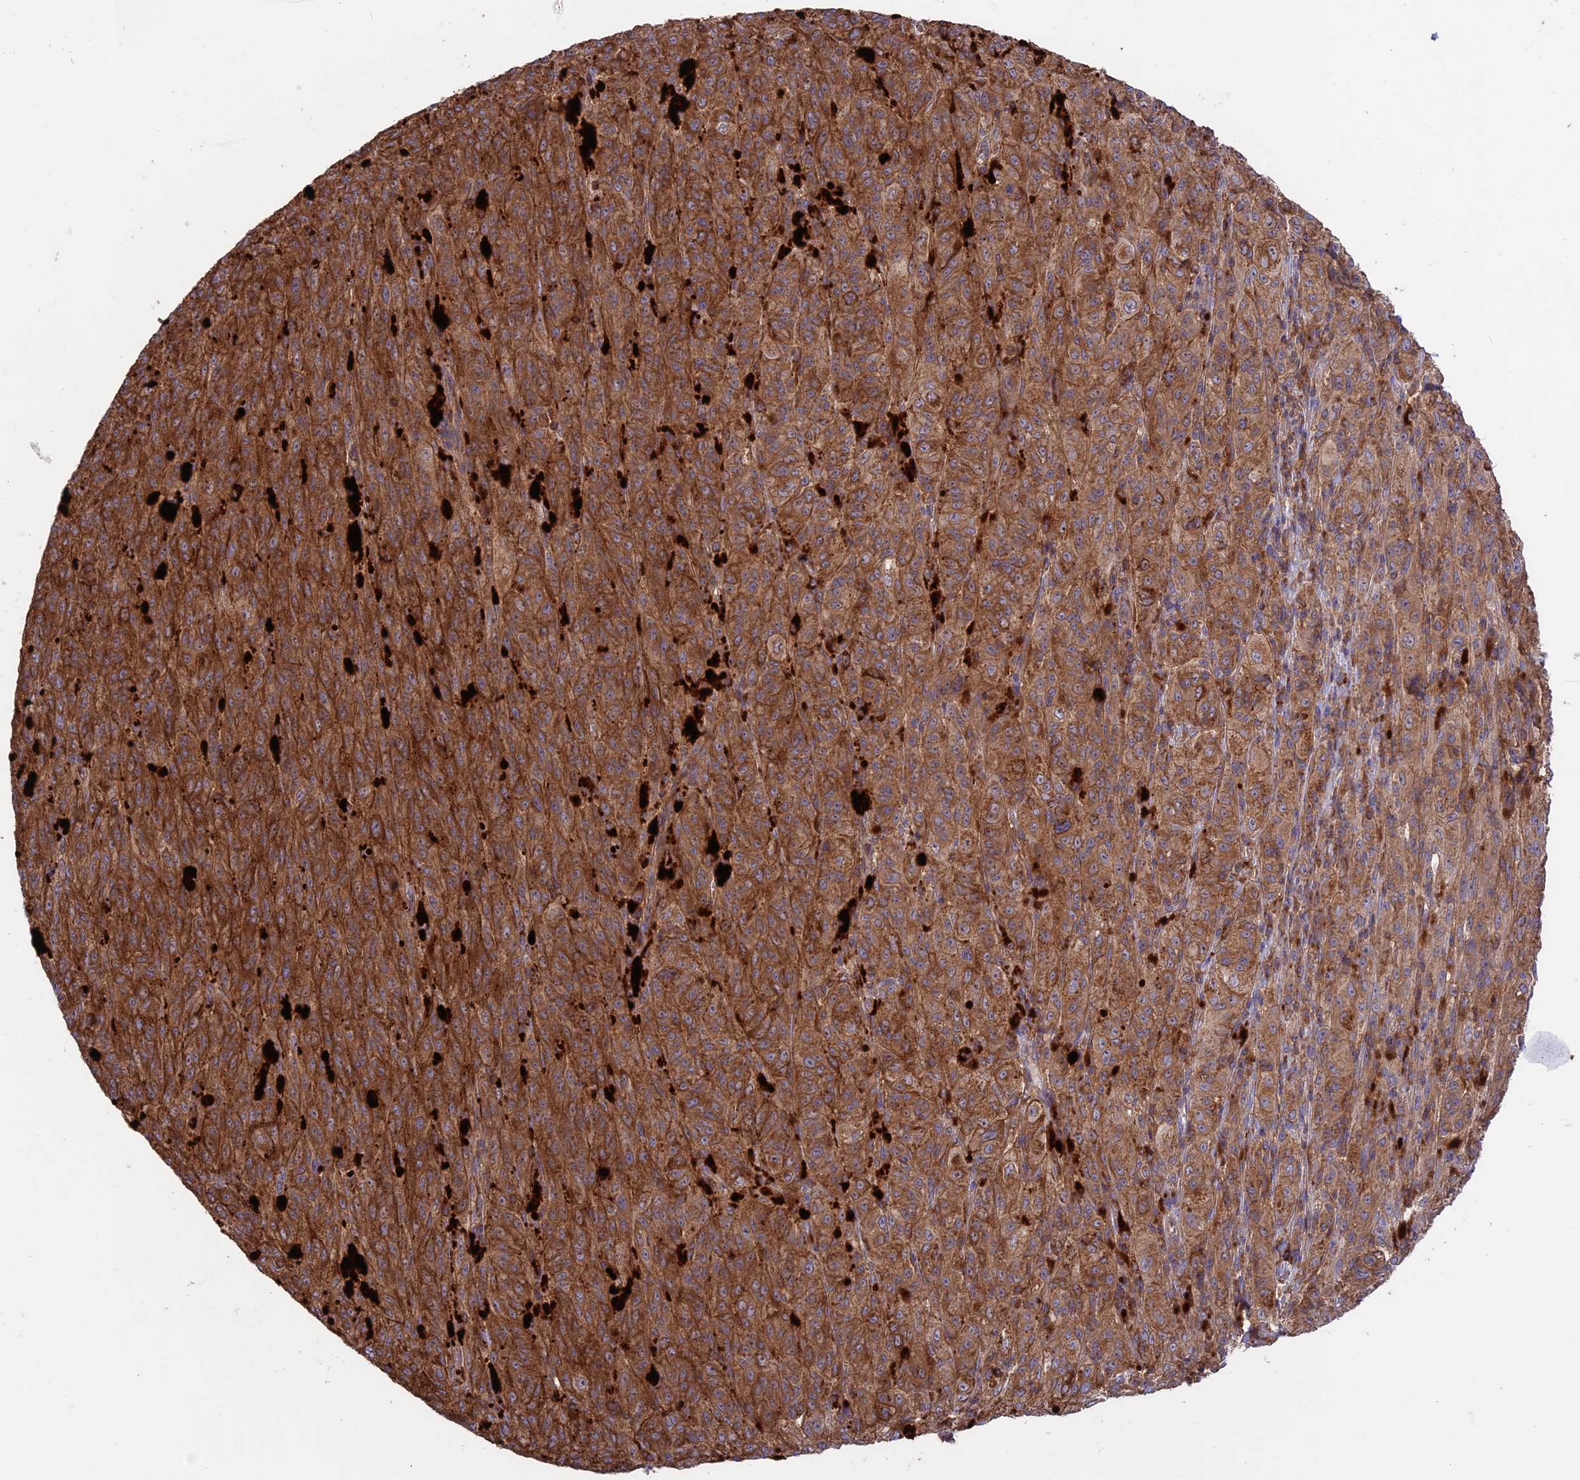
{"staining": {"intensity": "strong", "quantity": ">75%", "location": "cytoplasmic/membranous"}, "tissue": "melanoma", "cell_type": "Tumor cells", "image_type": "cancer", "snomed": [{"axis": "morphology", "description": "Malignant melanoma, NOS"}, {"axis": "topography", "description": "Skin"}], "caption": "A histopathology image of human malignant melanoma stained for a protein shows strong cytoplasmic/membranous brown staining in tumor cells.", "gene": "NUDT8", "patient": {"sex": "female", "age": 52}}